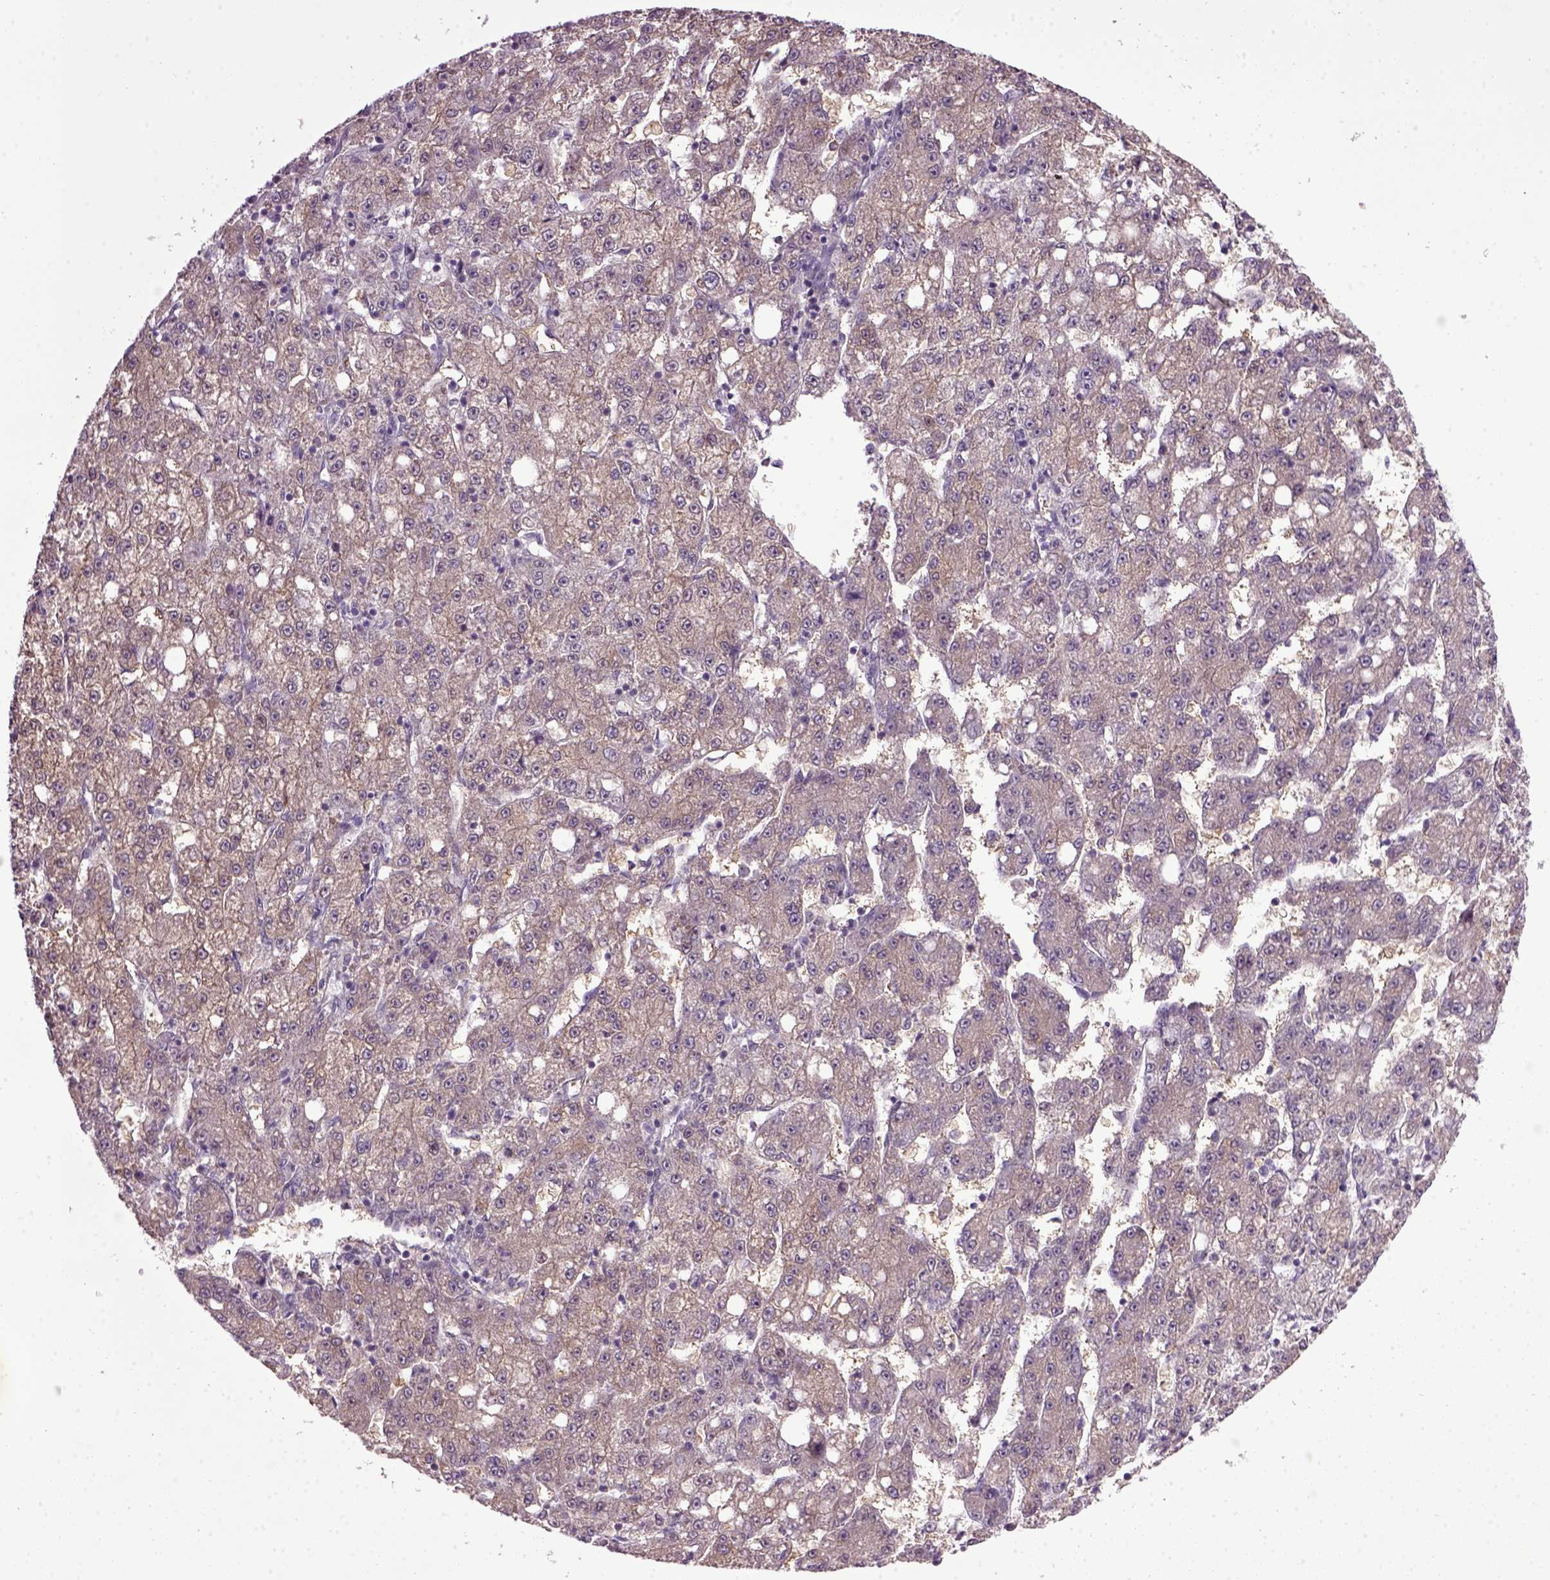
{"staining": {"intensity": "weak", "quantity": ">75%", "location": "cytoplasmic/membranous"}, "tissue": "liver cancer", "cell_type": "Tumor cells", "image_type": "cancer", "snomed": [{"axis": "morphology", "description": "Carcinoma, Hepatocellular, NOS"}, {"axis": "topography", "description": "Liver"}], "caption": "DAB (3,3'-diaminobenzidine) immunohistochemical staining of human liver cancer (hepatocellular carcinoma) reveals weak cytoplasmic/membranous protein staining in about >75% of tumor cells. The staining is performed using DAB brown chromogen to label protein expression. The nuclei are counter-stained blue using hematoxylin.", "gene": "RAB43", "patient": {"sex": "female", "age": 65}}